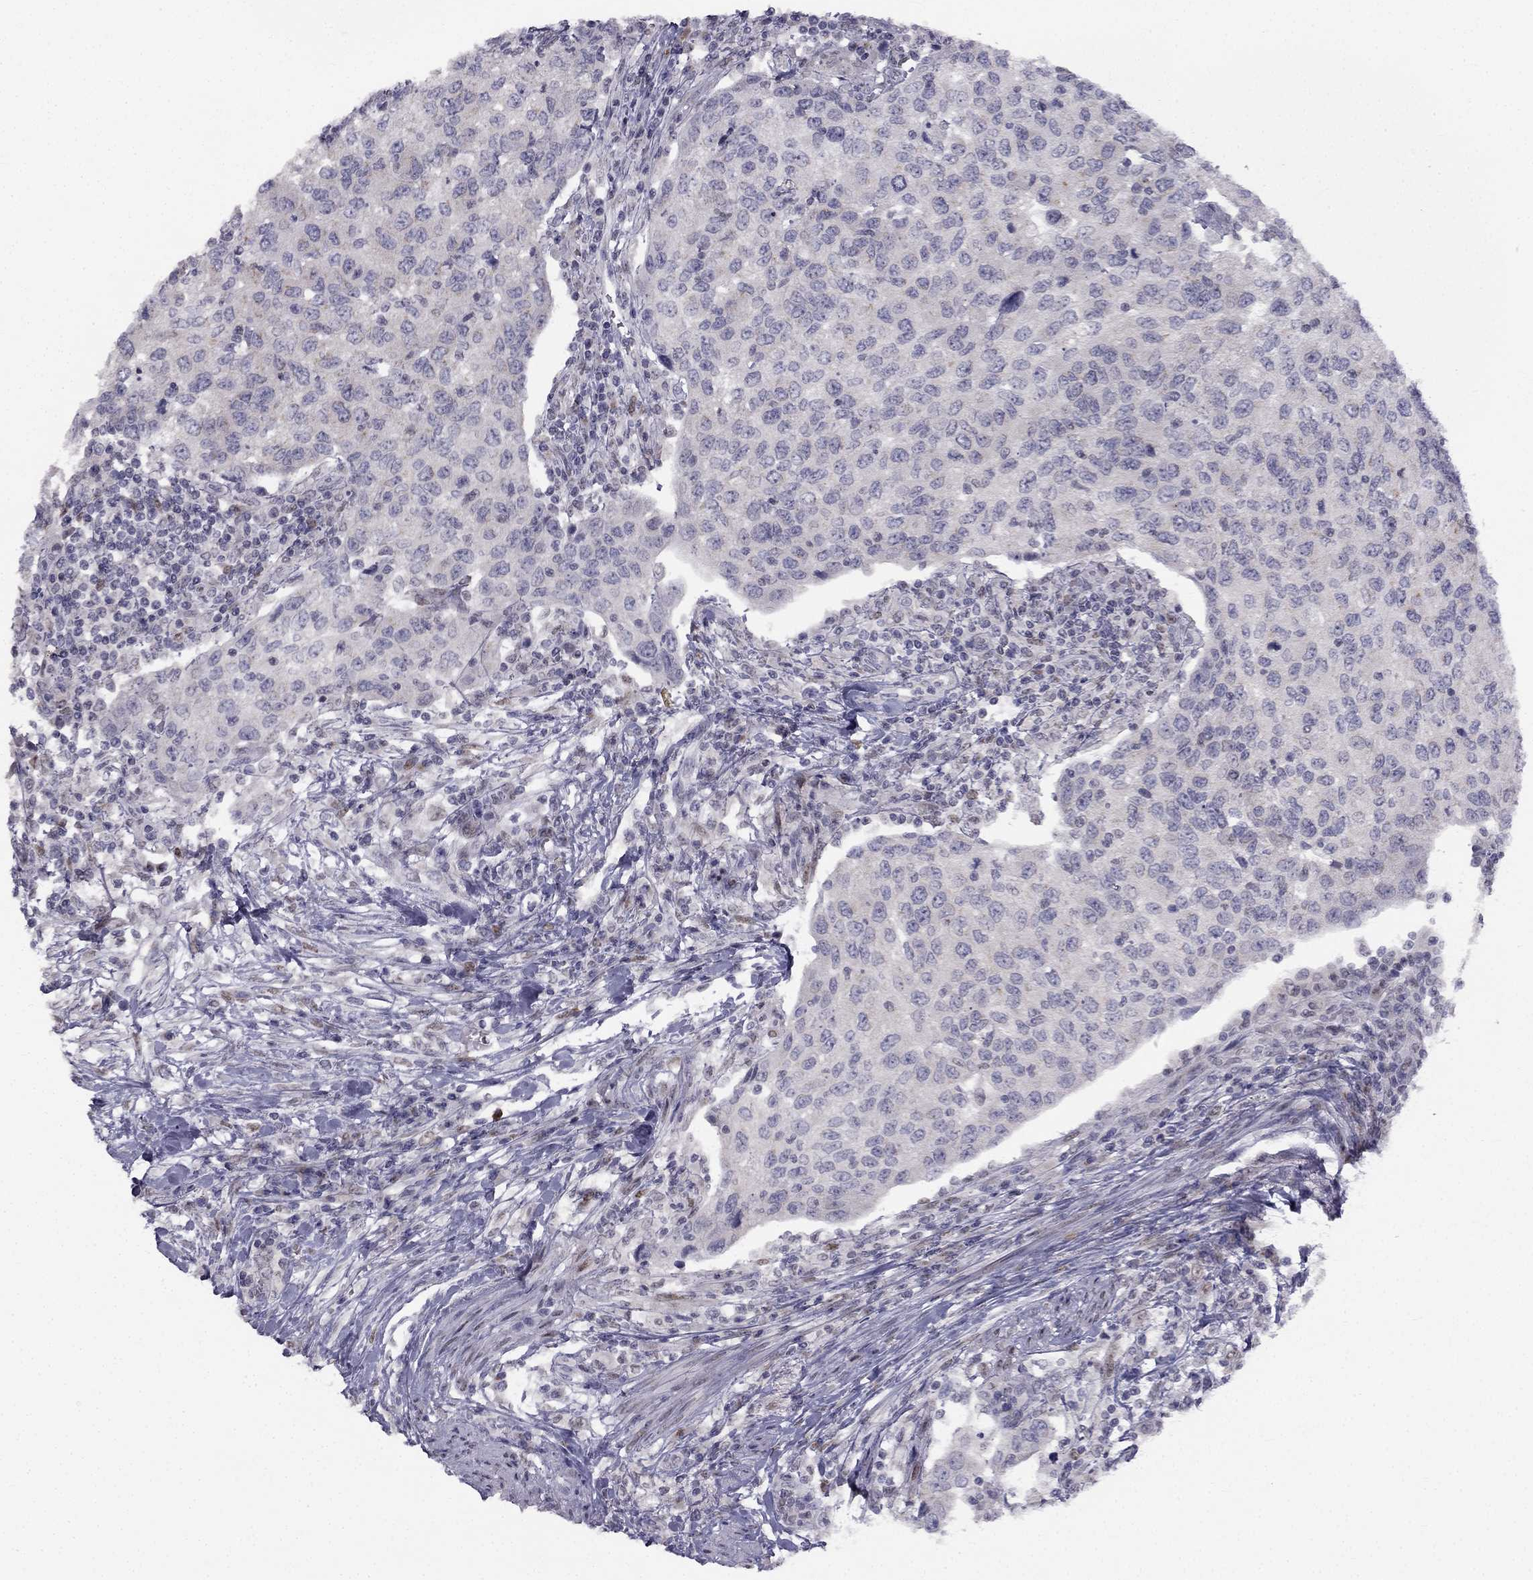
{"staining": {"intensity": "negative", "quantity": "none", "location": "none"}, "tissue": "urothelial cancer", "cell_type": "Tumor cells", "image_type": "cancer", "snomed": [{"axis": "morphology", "description": "Urothelial carcinoma, High grade"}, {"axis": "topography", "description": "Urinary bladder"}], "caption": "DAB (3,3'-diaminobenzidine) immunohistochemical staining of human urothelial cancer exhibits no significant positivity in tumor cells.", "gene": "TRPS1", "patient": {"sex": "female", "age": 78}}